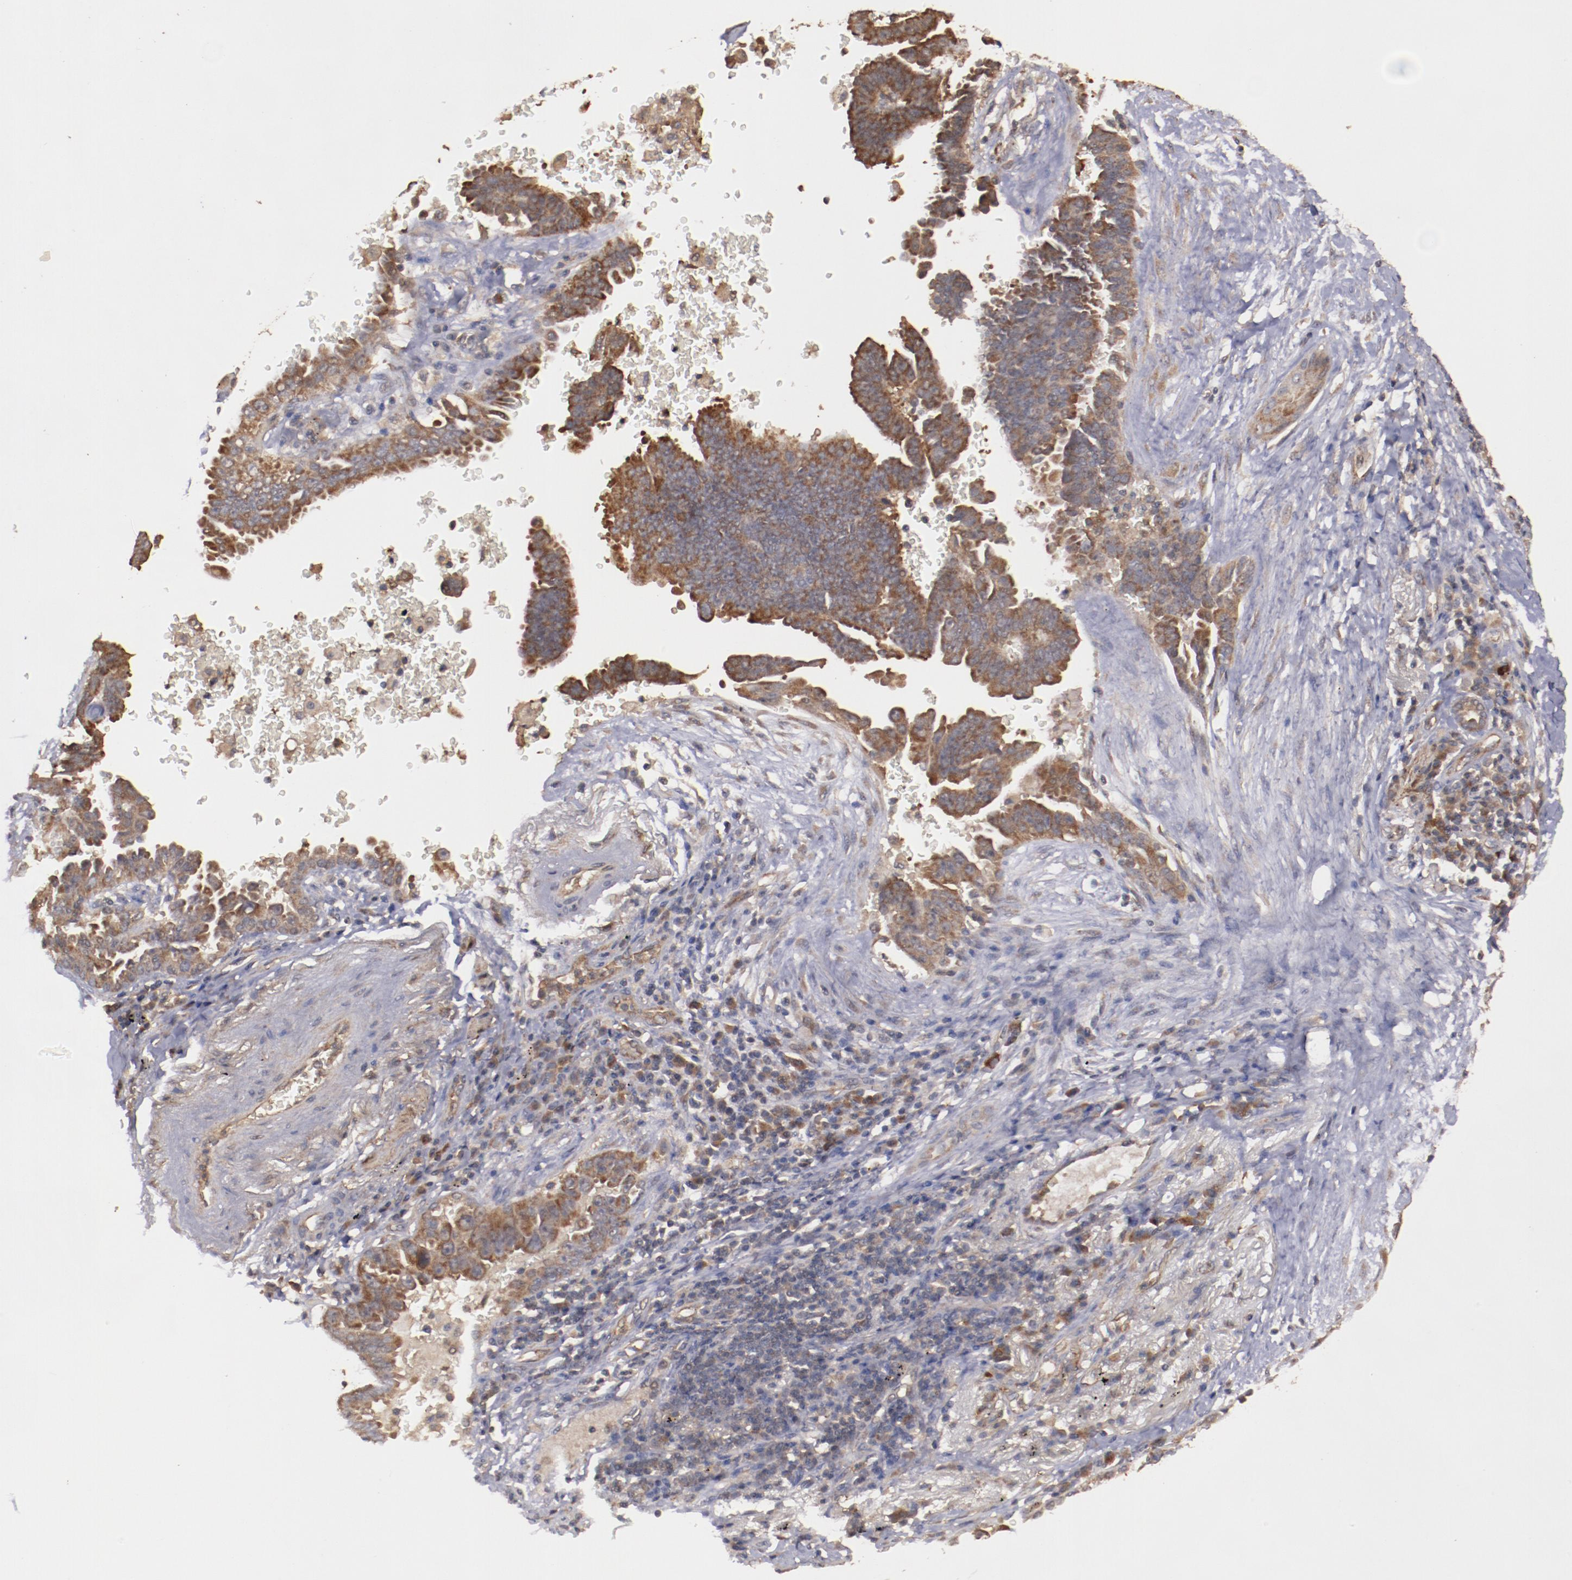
{"staining": {"intensity": "strong", "quantity": ">75%", "location": "cytoplasmic/membranous"}, "tissue": "lung cancer", "cell_type": "Tumor cells", "image_type": "cancer", "snomed": [{"axis": "morphology", "description": "Adenocarcinoma, NOS"}, {"axis": "topography", "description": "Lung"}], "caption": "Strong cytoplasmic/membranous staining for a protein is appreciated in about >75% of tumor cells of adenocarcinoma (lung) using immunohistochemistry (IHC).", "gene": "TXNDC16", "patient": {"sex": "female", "age": 64}}